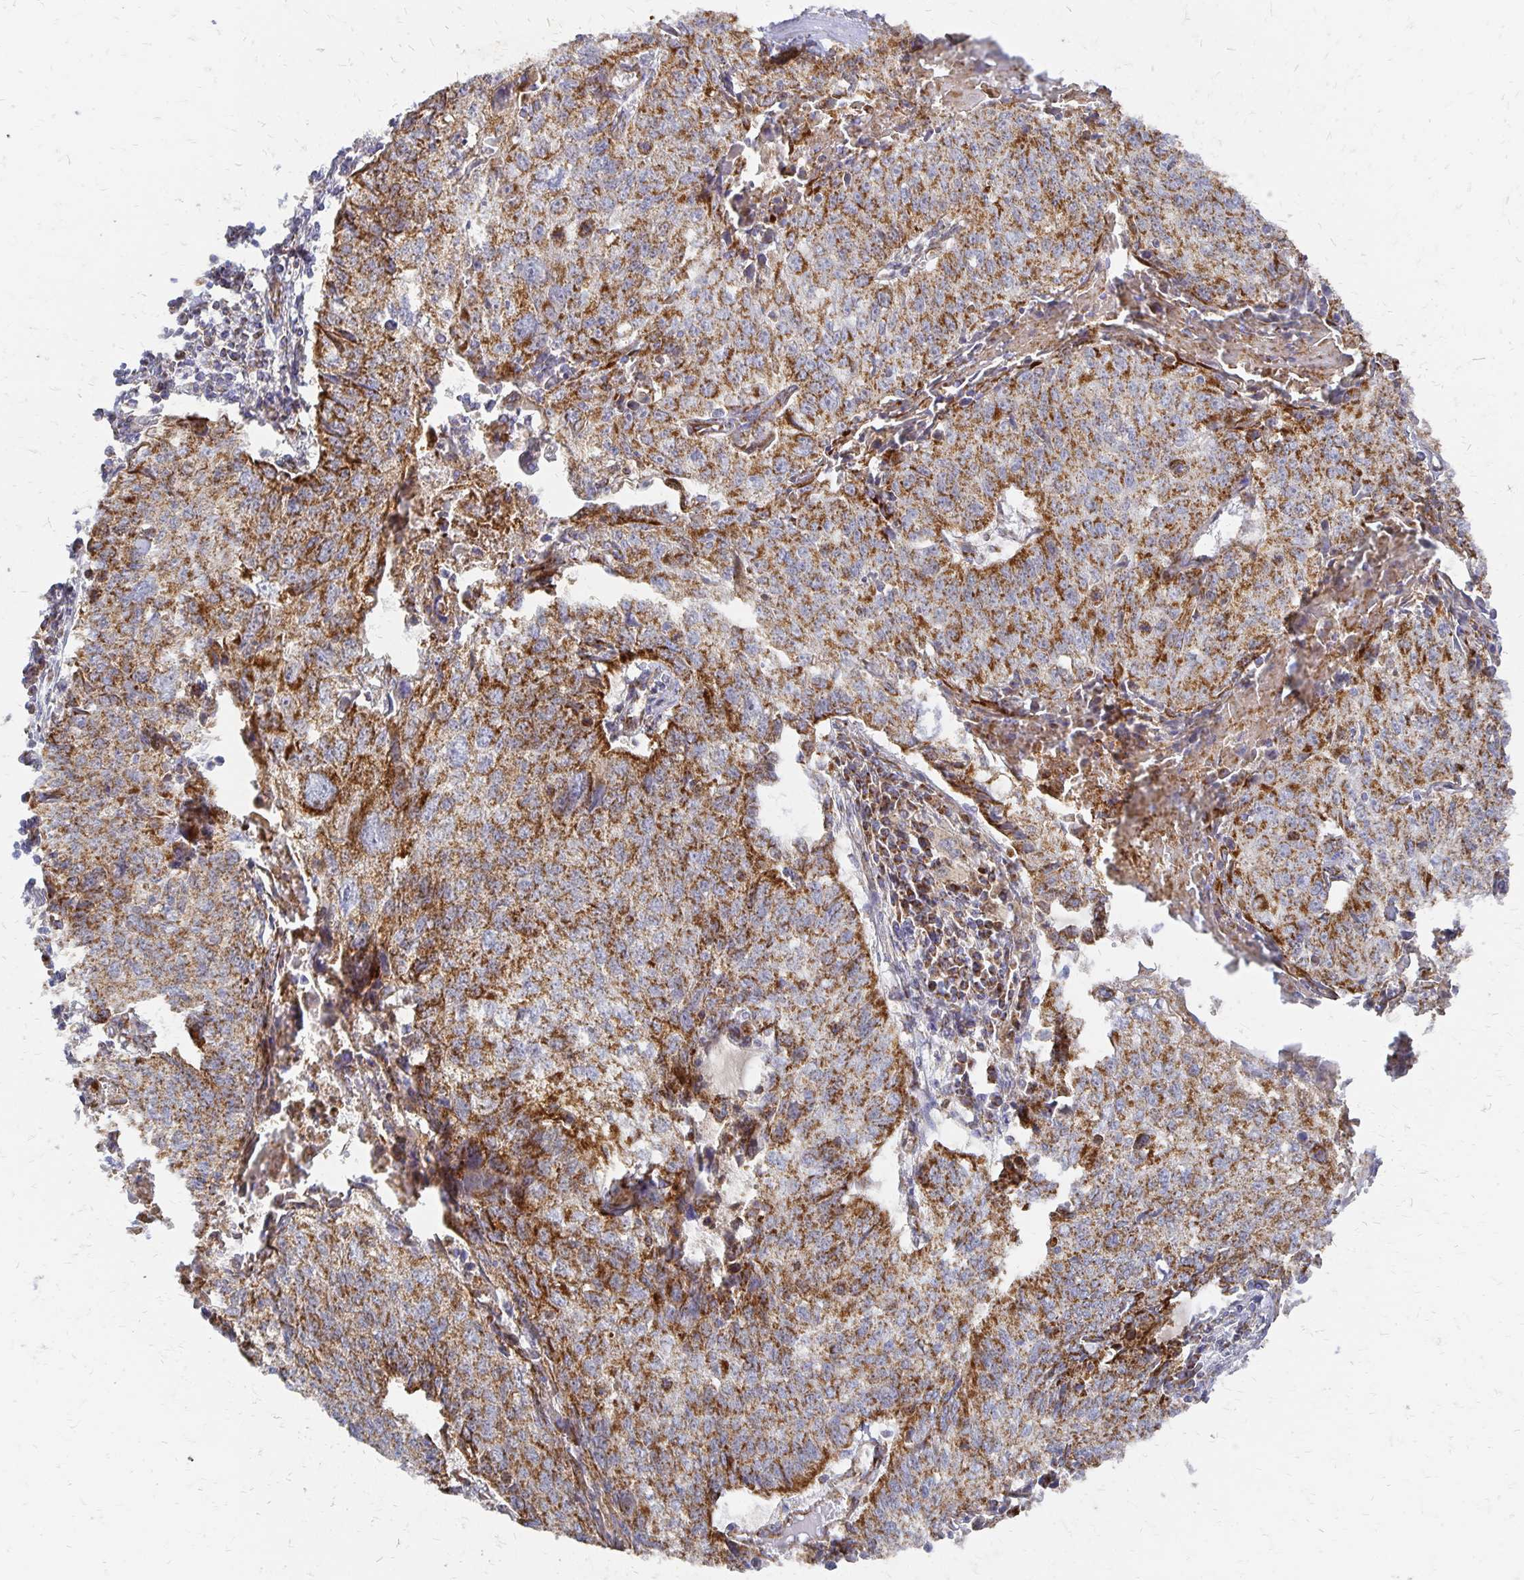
{"staining": {"intensity": "strong", "quantity": ">75%", "location": "cytoplasmic/membranous"}, "tissue": "lung cancer", "cell_type": "Tumor cells", "image_type": "cancer", "snomed": [{"axis": "morphology", "description": "Normal morphology"}, {"axis": "morphology", "description": "Aneuploidy"}, {"axis": "morphology", "description": "Squamous cell carcinoma, NOS"}, {"axis": "topography", "description": "Lymph node"}, {"axis": "topography", "description": "Lung"}], "caption": "Immunohistochemistry (DAB (3,3'-diaminobenzidine)) staining of human lung aneuploidy displays strong cytoplasmic/membranous protein positivity in about >75% of tumor cells.", "gene": "STOML2", "patient": {"sex": "female", "age": 76}}